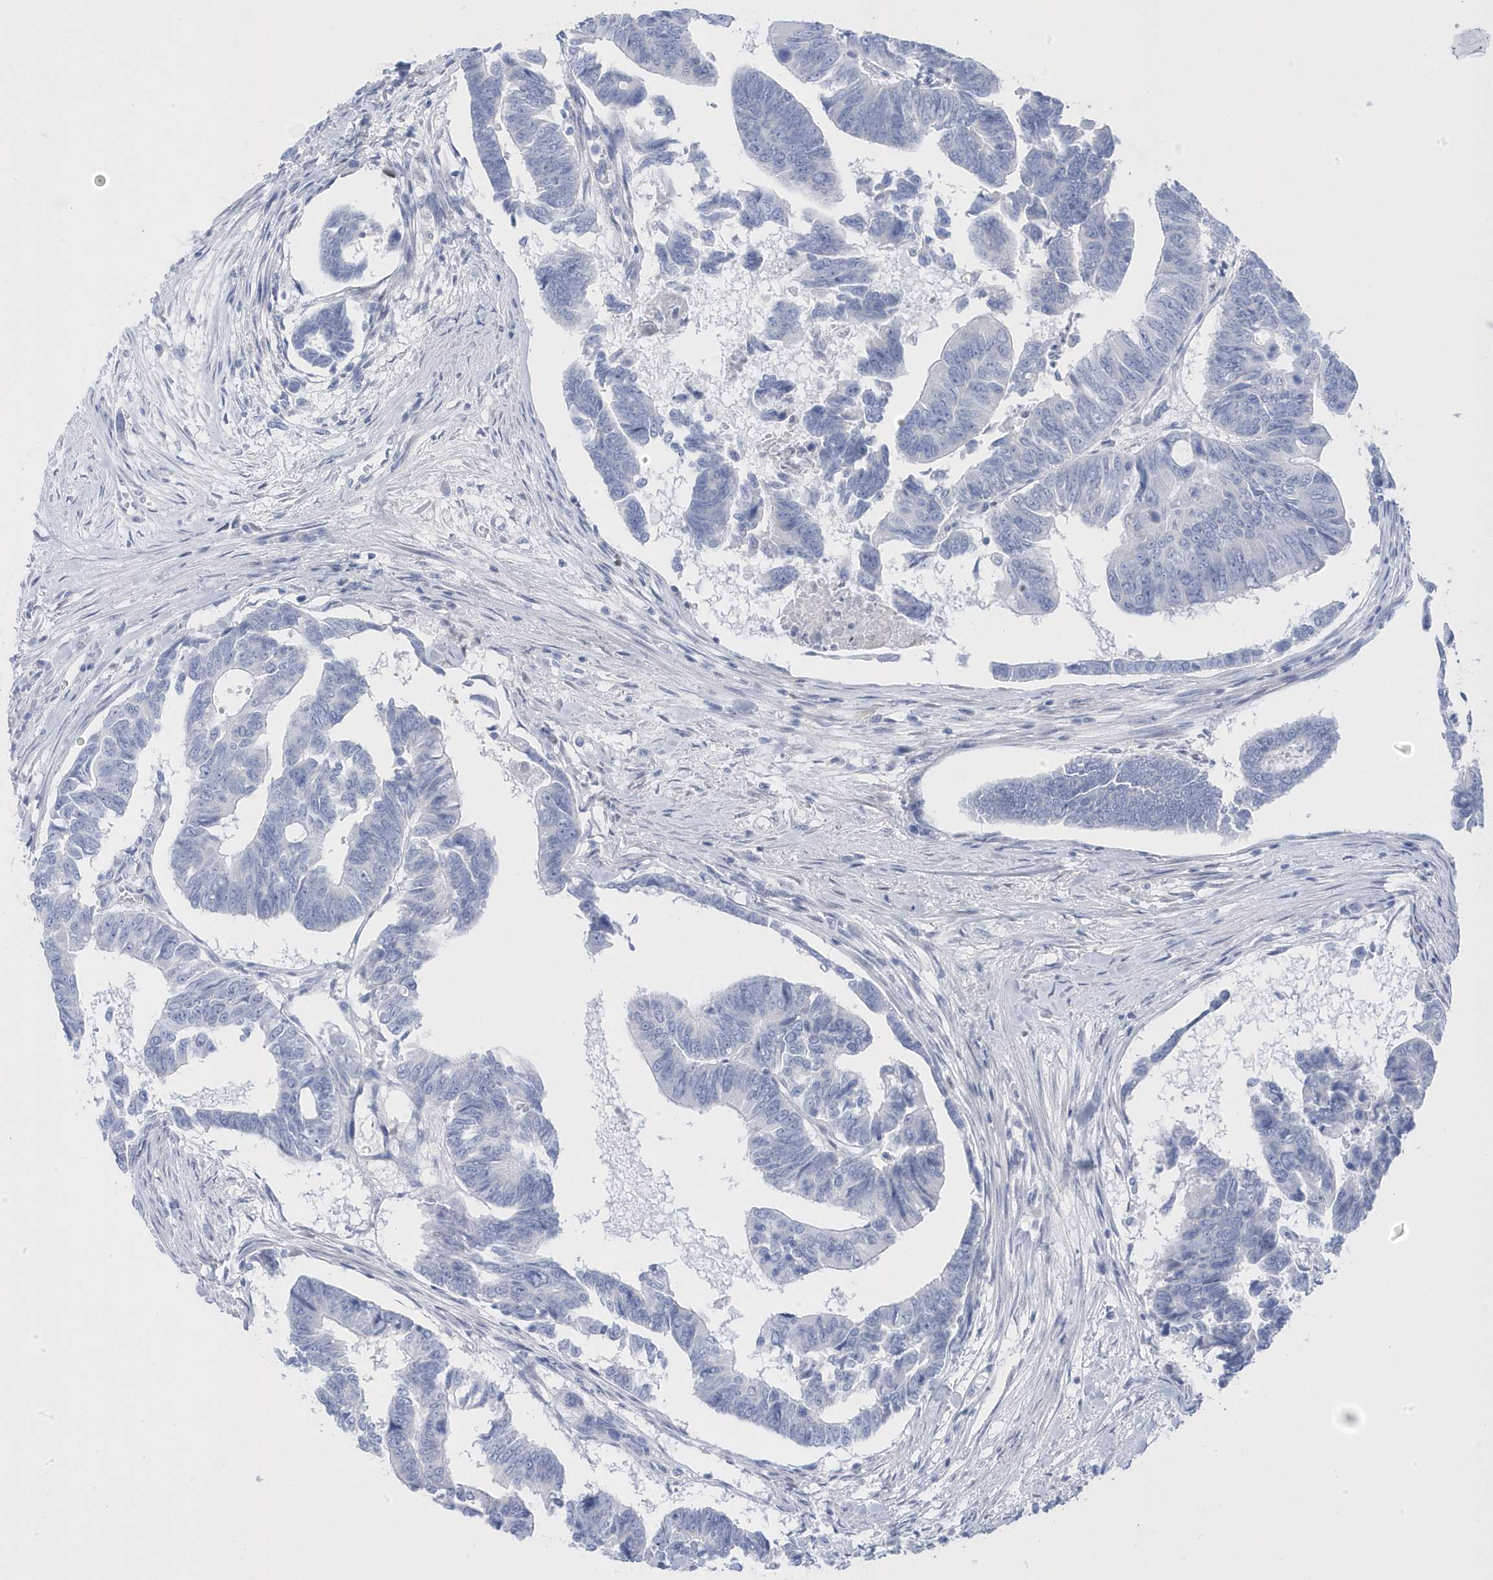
{"staining": {"intensity": "negative", "quantity": "none", "location": "none"}, "tissue": "colorectal cancer", "cell_type": "Tumor cells", "image_type": "cancer", "snomed": [{"axis": "morphology", "description": "Adenocarcinoma, NOS"}, {"axis": "topography", "description": "Rectum"}], "caption": "This is an IHC histopathology image of colorectal cancer (adenocarcinoma). There is no expression in tumor cells.", "gene": "GTPBP6", "patient": {"sex": "female", "age": 65}}